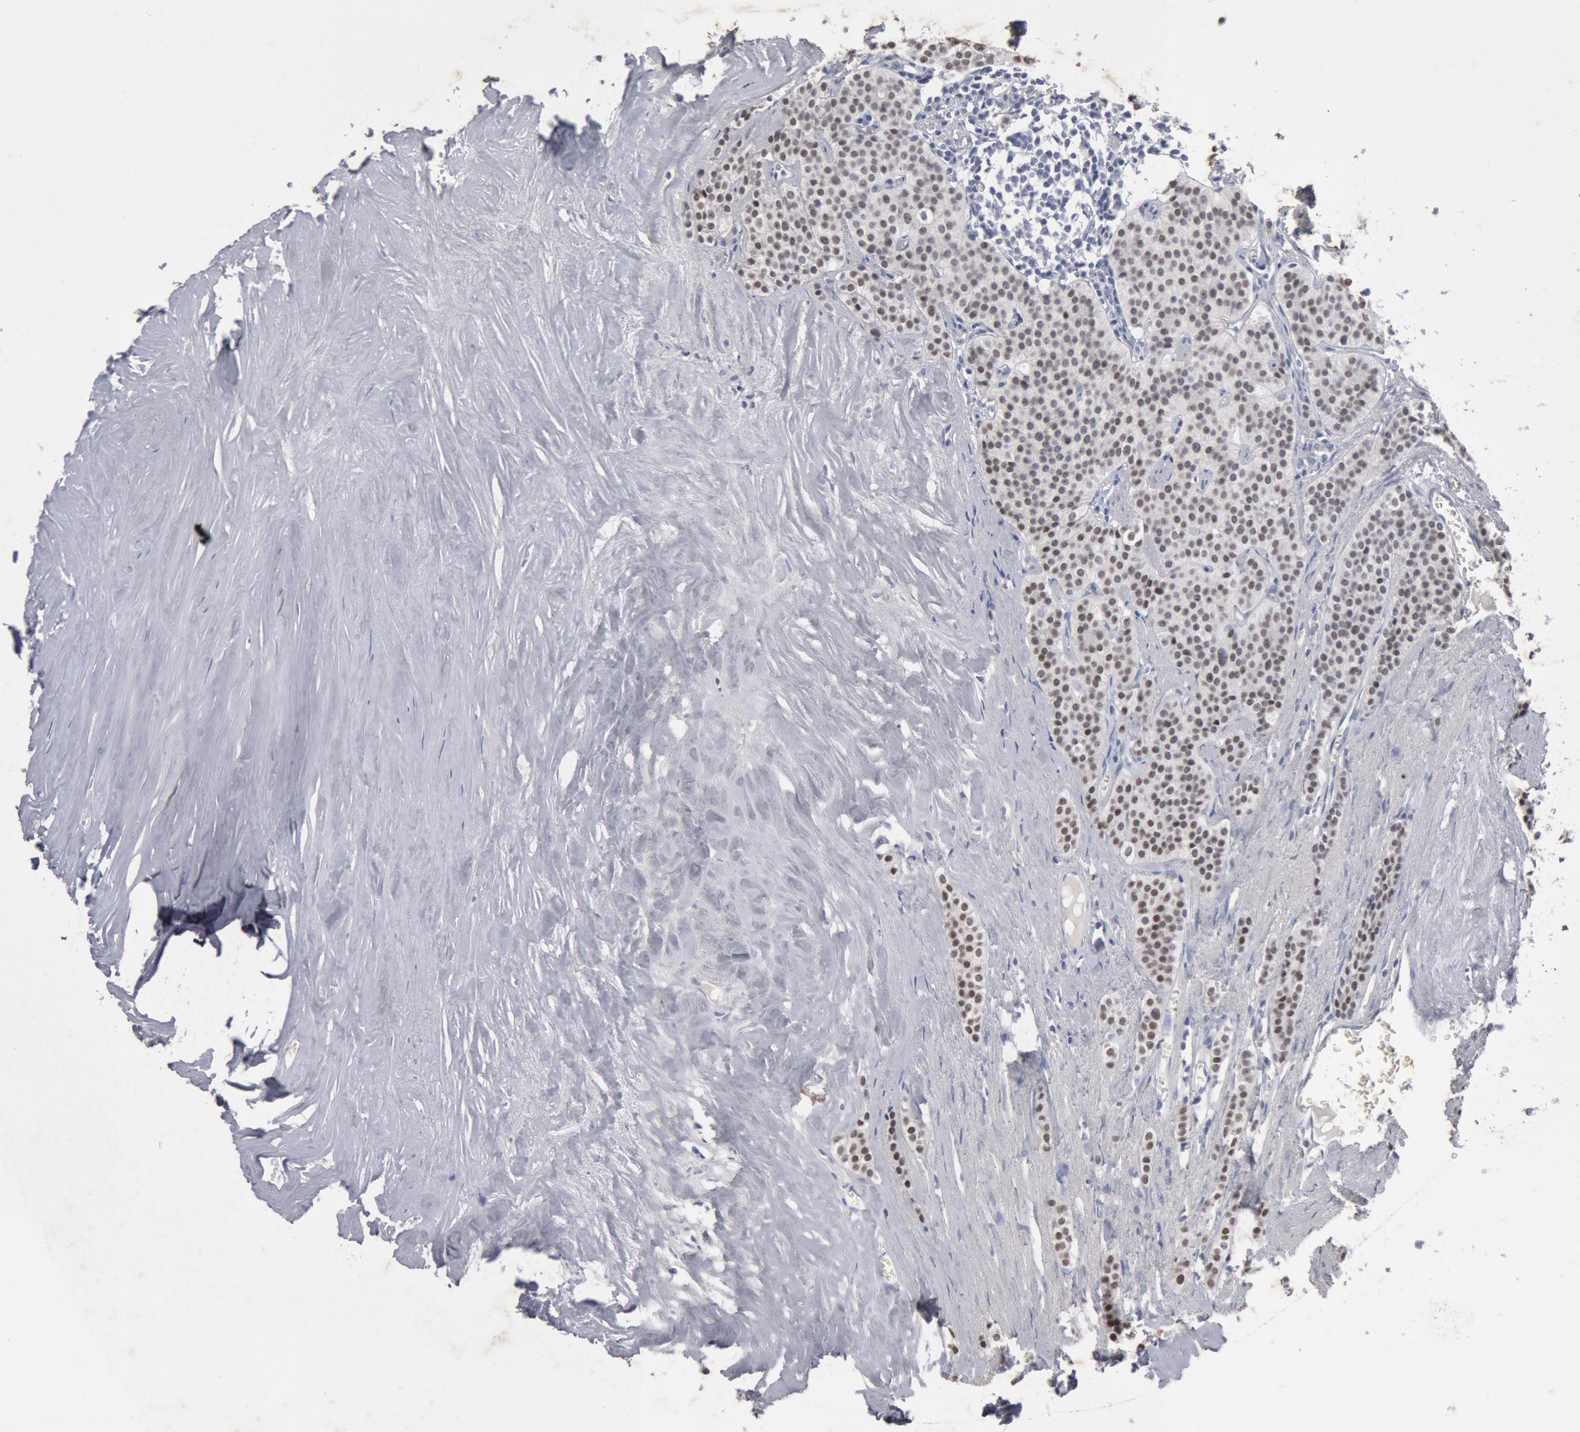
{"staining": {"intensity": "moderate", "quantity": ">75%", "location": "nuclear"}, "tissue": "carcinoid", "cell_type": "Tumor cells", "image_type": "cancer", "snomed": [{"axis": "morphology", "description": "Carcinoid, malignant, NOS"}, {"axis": "topography", "description": "Small intestine"}], "caption": "Moderate nuclear protein staining is appreciated in approximately >75% of tumor cells in carcinoid (malignant). Immunohistochemistry (ihc) stains the protein of interest in brown and the nuclei are stained blue.", "gene": "FOXA2", "patient": {"sex": "male", "age": 63}}